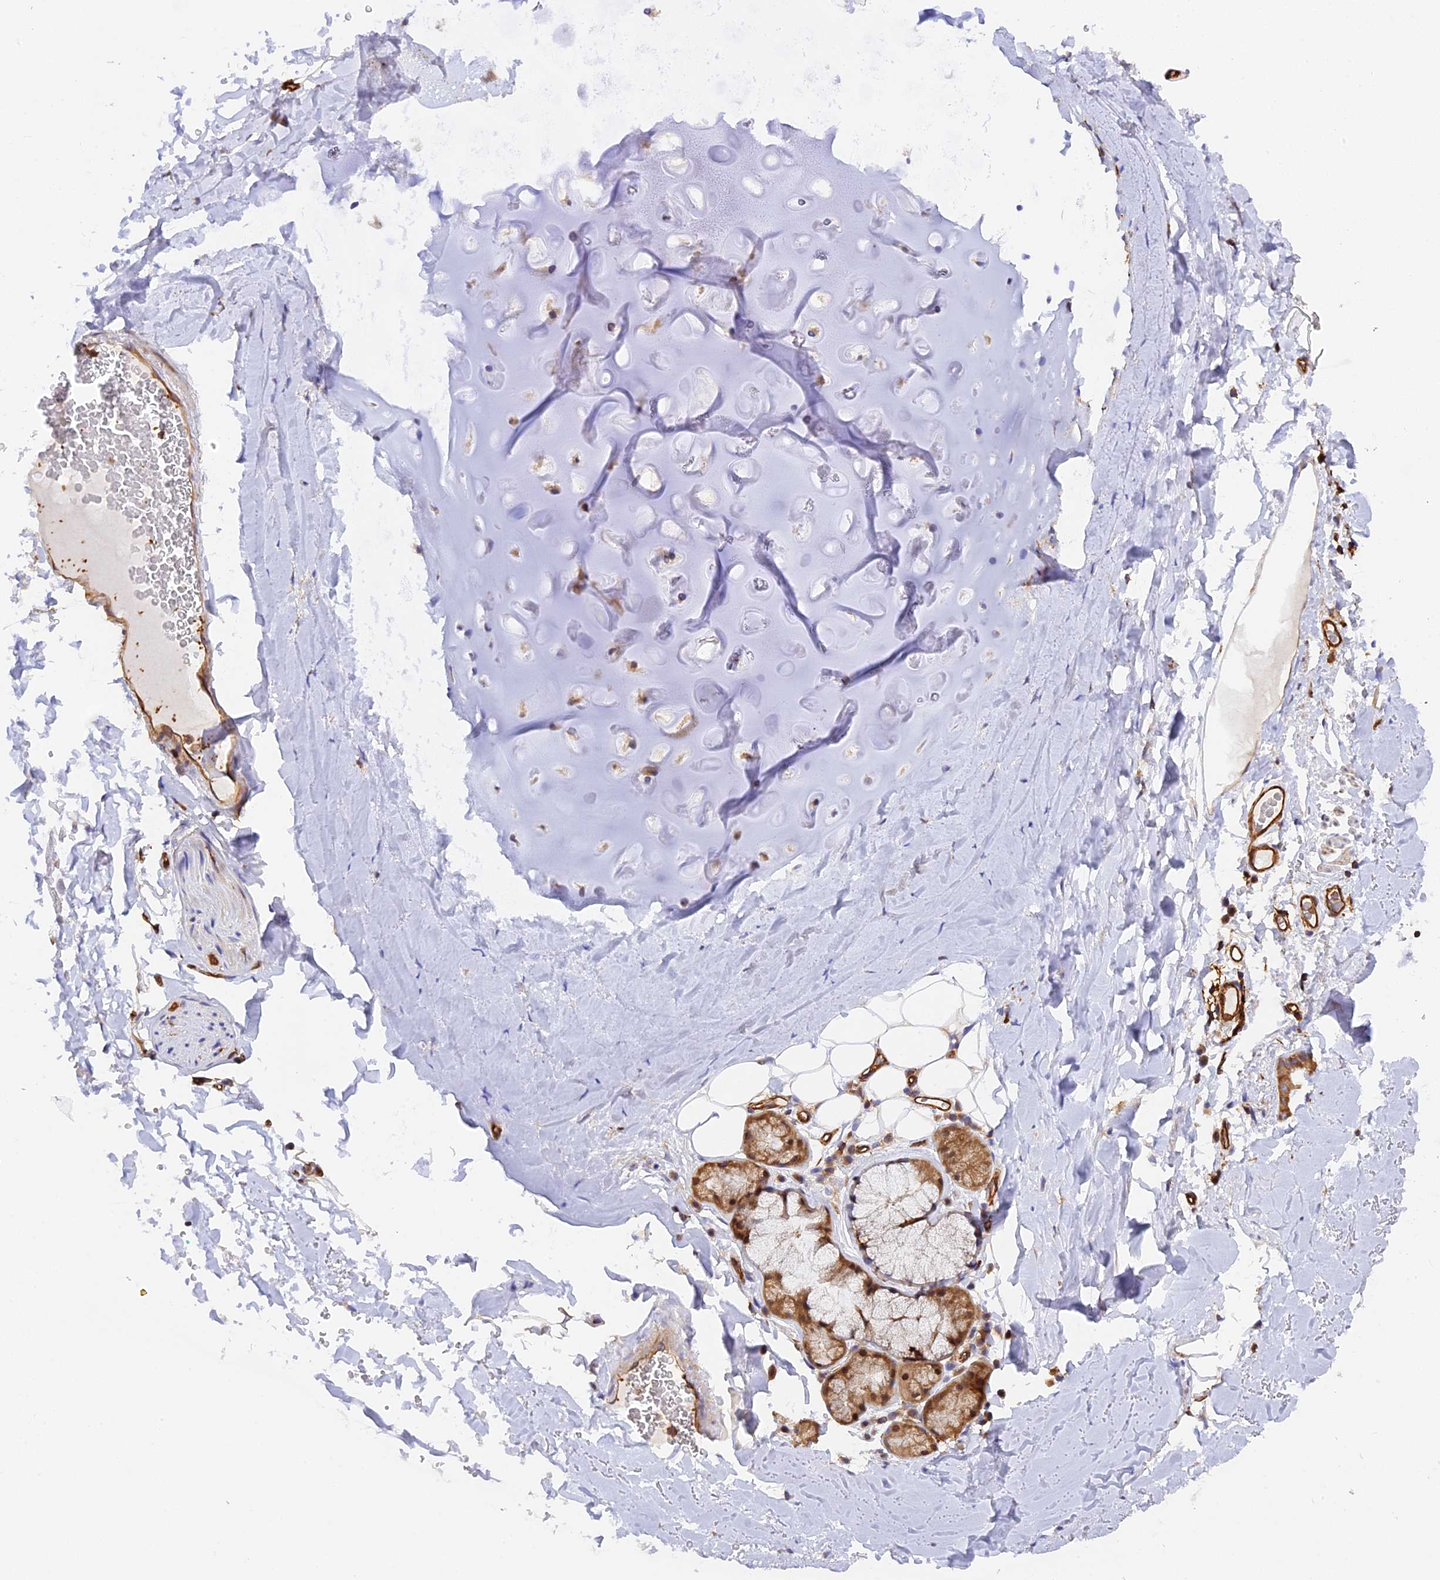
{"staining": {"intensity": "negative", "quantity": "none", "location": "none"}, "tissue": "adipose tissue", "cell_type": "Adipocytes", "image_type": "normal", "snomed": [{"axis": "morphology", "description": "Normal tissue, NOS"}, {"axis": "topography", "description": "Lymph node"}, {"axis": "topography", "description": "Bronchus"}], "caption": "Adipocytes show no significant protein expression in benign adipose tissue. (DAB (3,3'-diaminobenzidine) IHC visualized using brightfield microscopy, high magnification).", "gene": "C5orf22", "patient": {"sex": "male", "age": 63}}